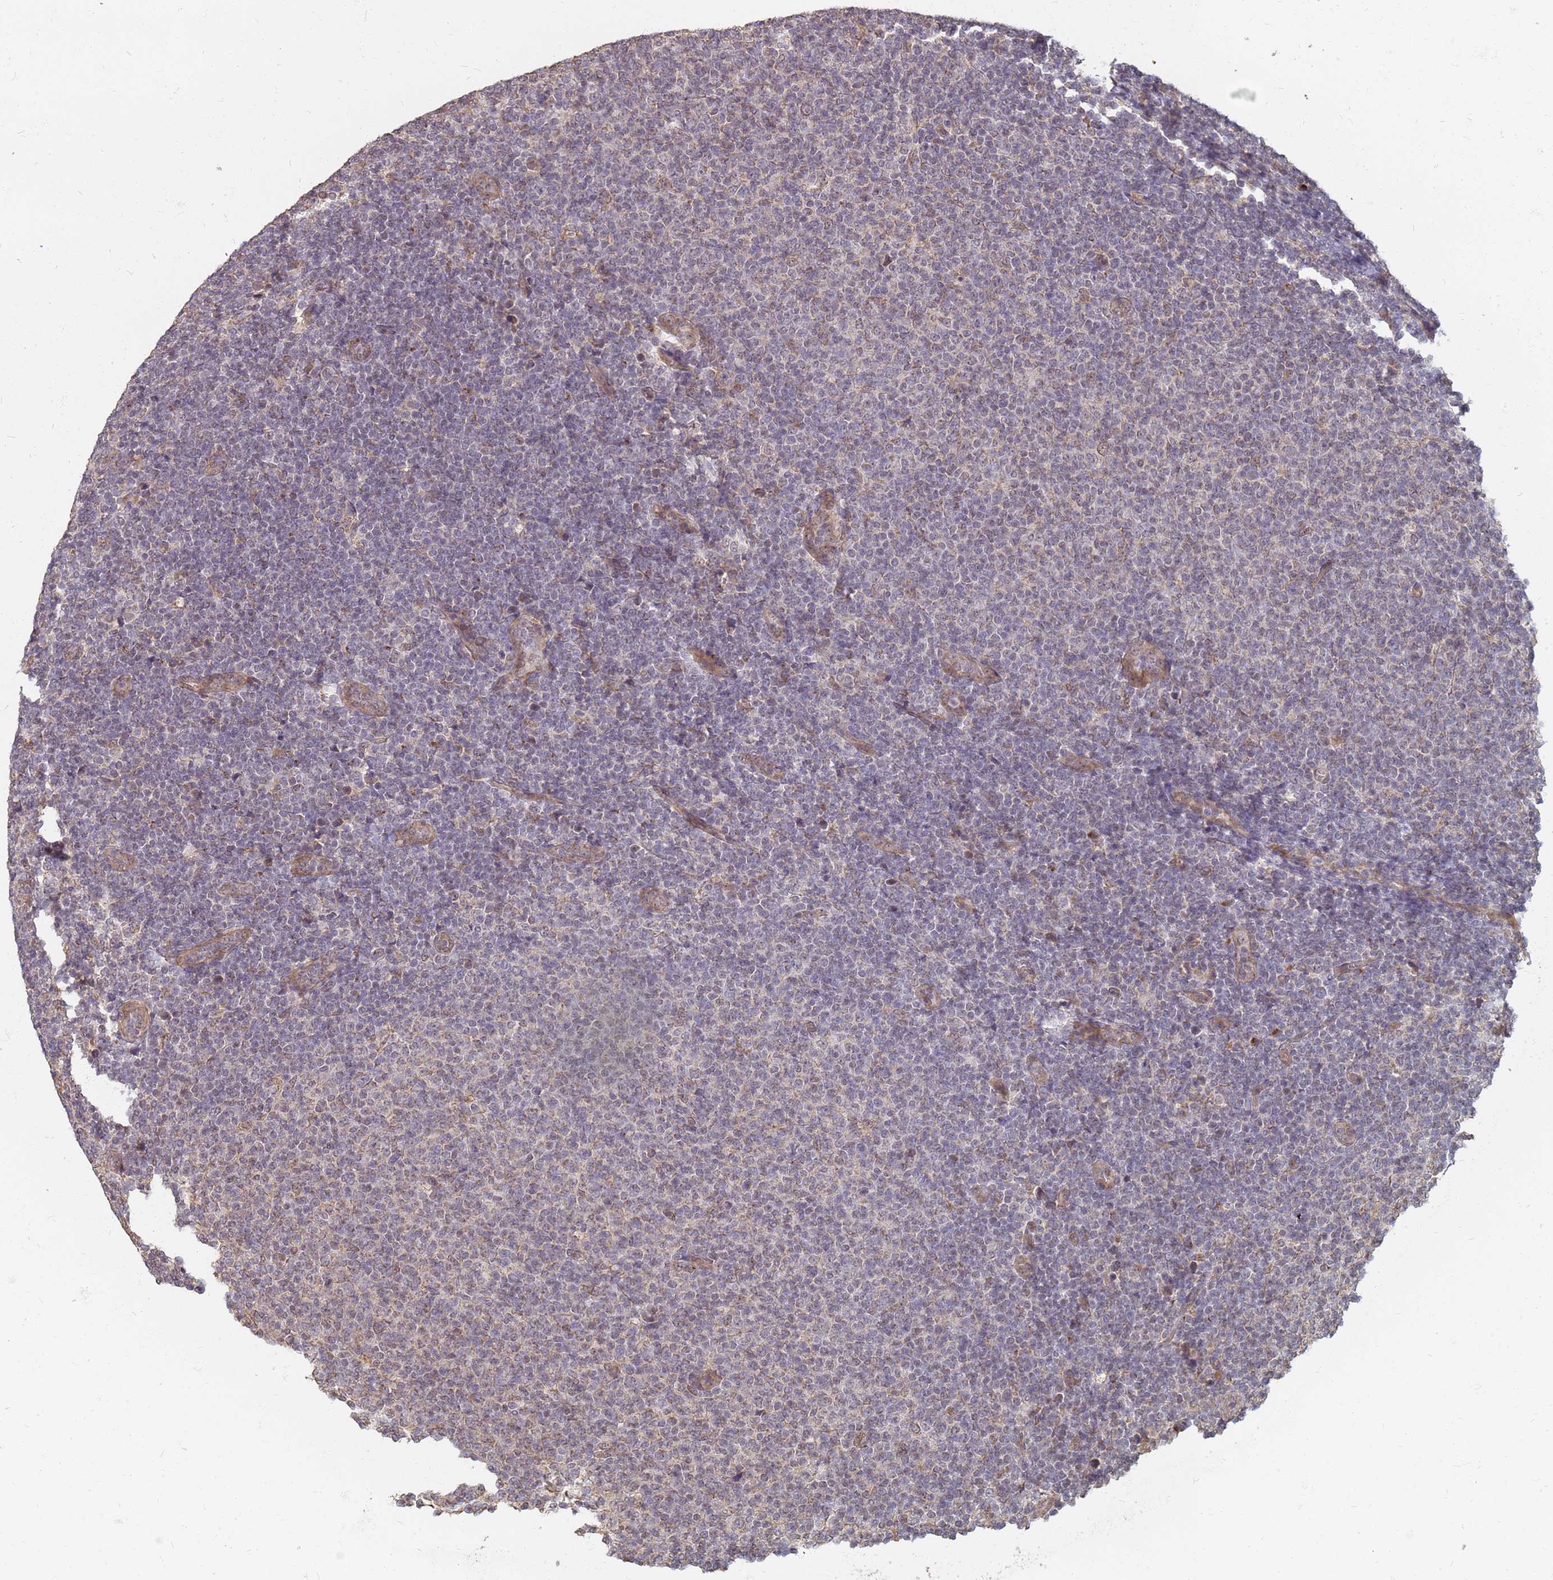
{"staining": {"intensity": "weak", "quantity": "25%-75%", "location": "nuclear"}, "tissue": "lymphoma", "cell_type": "Tumor cells", "image_type": "cancer", "snomed": [{"axis": "morphology", "description": "Malignant lymphoma, non-Hodgkin's type, Low grade"}, {"axis": "topography", "description": "Lymph node"}], "caption": "Immunohistochemistry (IHC) photomicrograph of human low-grade malignant lymphoma, non-Hodgkin's type stained for a protein (brown), which shows low levels of weak nuclear positivity in about 25%-75% of tumor cells.", "gene": "ITGB4", "patient": {"sex": "male", "age": 66}}